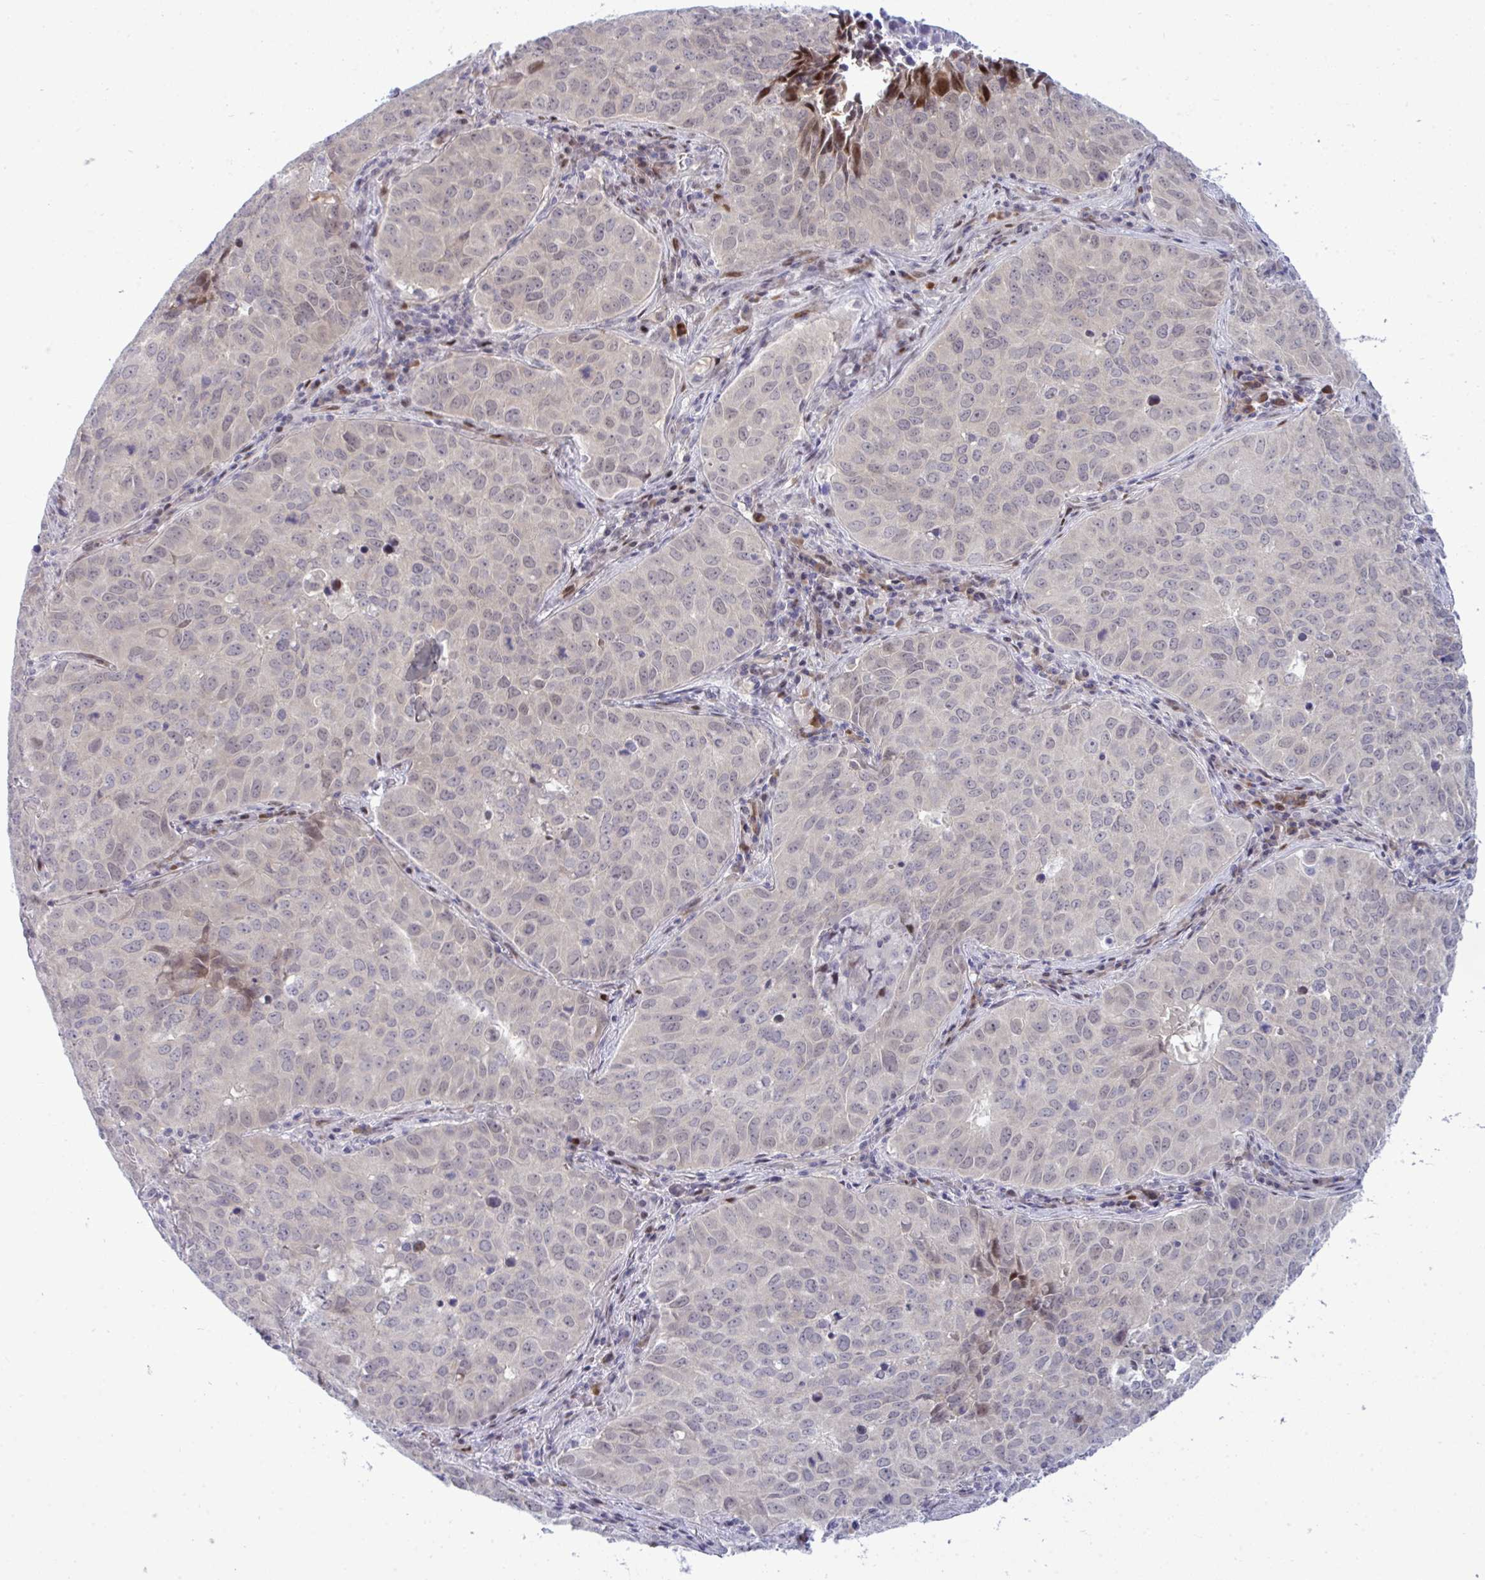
{"staining": {"intensity": "moderate", "quantity": "<25%", "location": "nuclear"}, "tissue": "lung cancer", "cell_type": "Tumor cells", "image_type": "cancer", "snomed": [{"axis": "morphology", "description": "Adenocarcinoma, NOS"}, {"axis": "topography", "description": "Lung"}], "caption": "A low amount of moderate nuclear expression is present in about <25% of tumor cells in lung adenocarcinoma tissue.", "gene": "TAB1", "patient": {"sex": "female", "age": 50}}